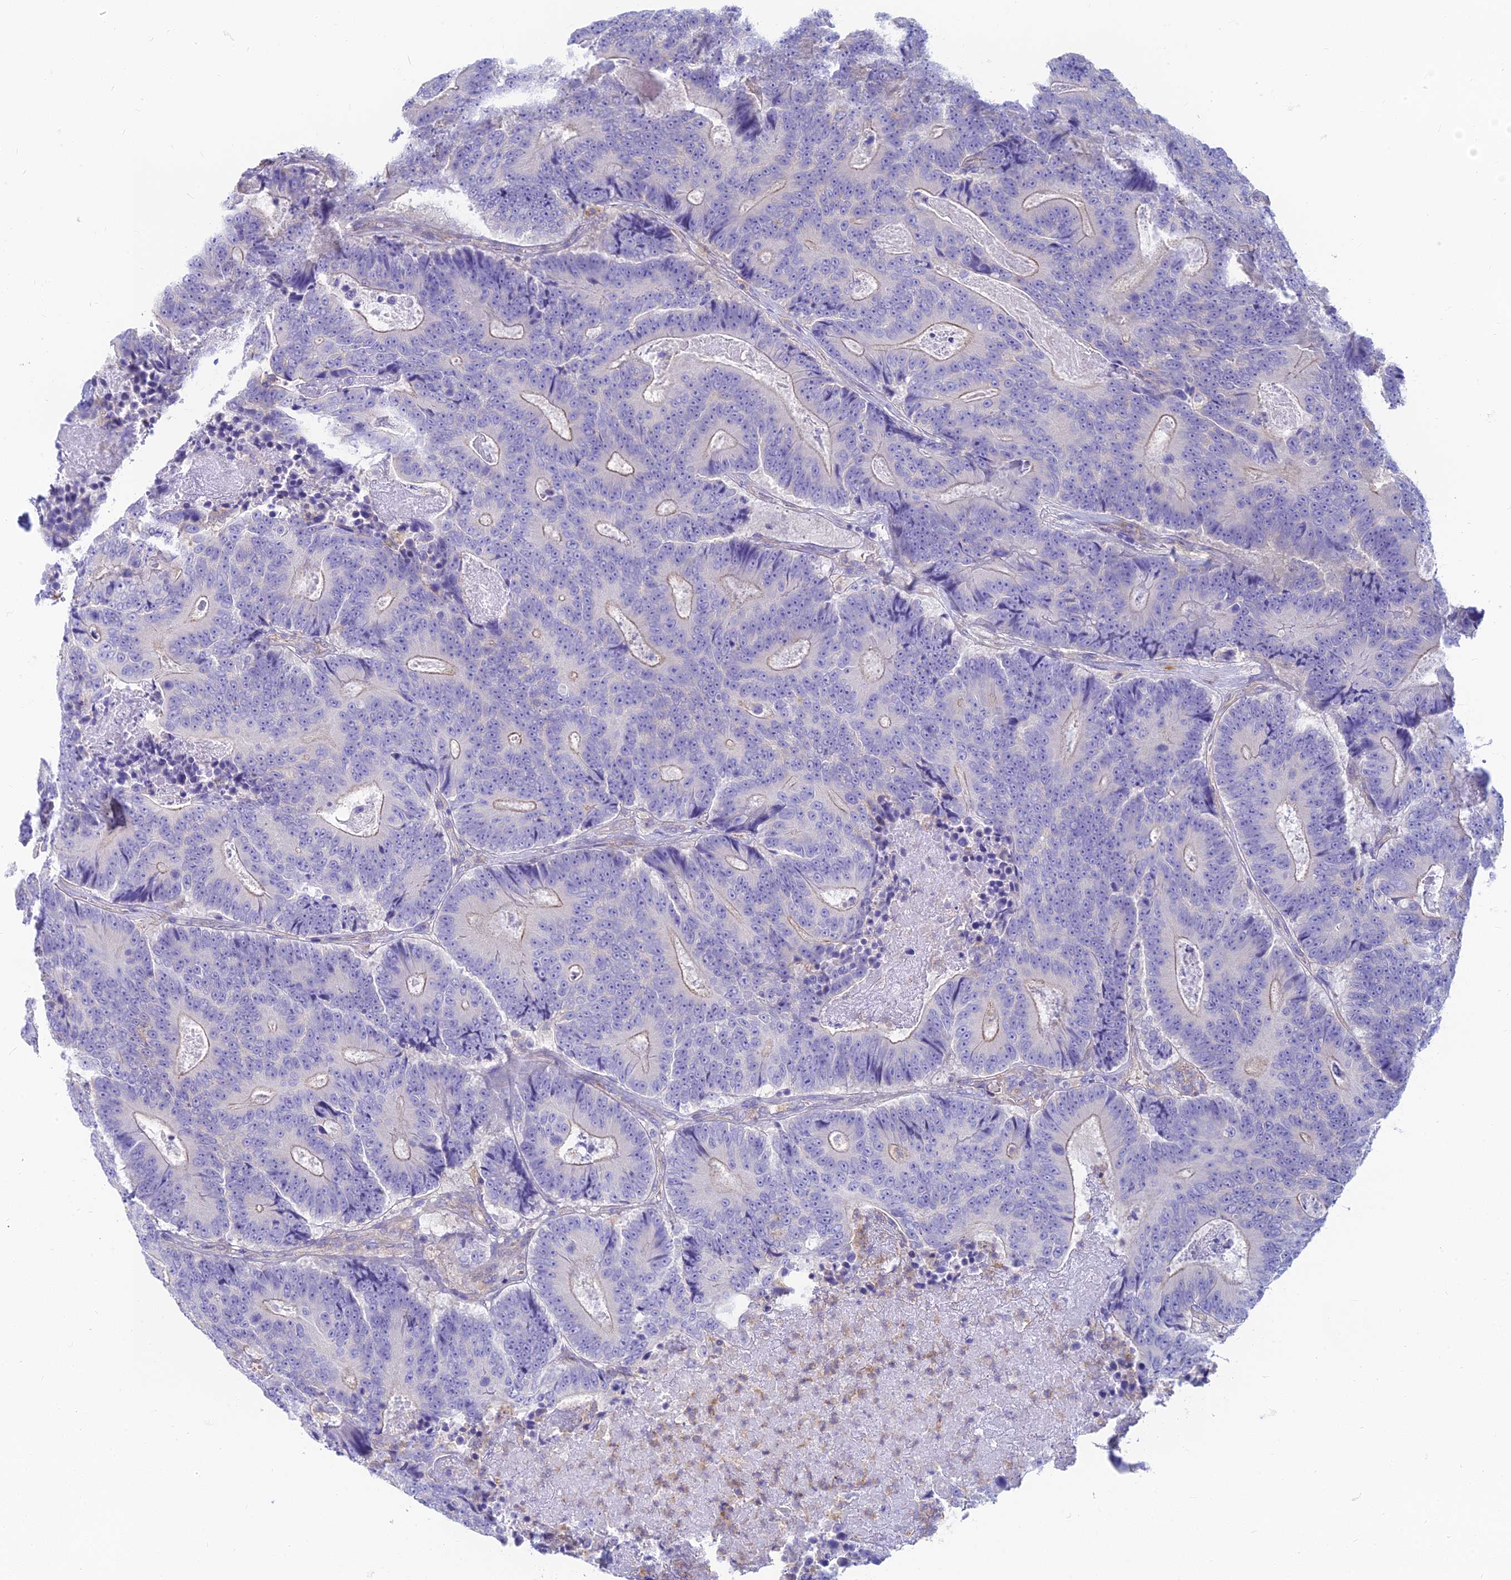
{"staining": {"intensity": "negative", "quantity": "none", "location": "none"}, "tissue": "colorectal cancer", "cell_type": "Tumor cells", "image_type": "cancer", "snomed": [{"axis": "morphology", "description": "Adenocarcinoma, NOS"}, {"axis": "topography", "description": "Colon"}], "caption": "An image of human colorectal cancer (adenocarcinoma) is negative for staining in tumor cells. The staining was performed using DAB (3,3'-diaminobenzidine) to visualize the protein expression in brown, while the nuclei were stained in blue with hematoxylin (Magnification: 20x).", "gene": "STRN4", "patient": {"sex": "male", "age": 83}}